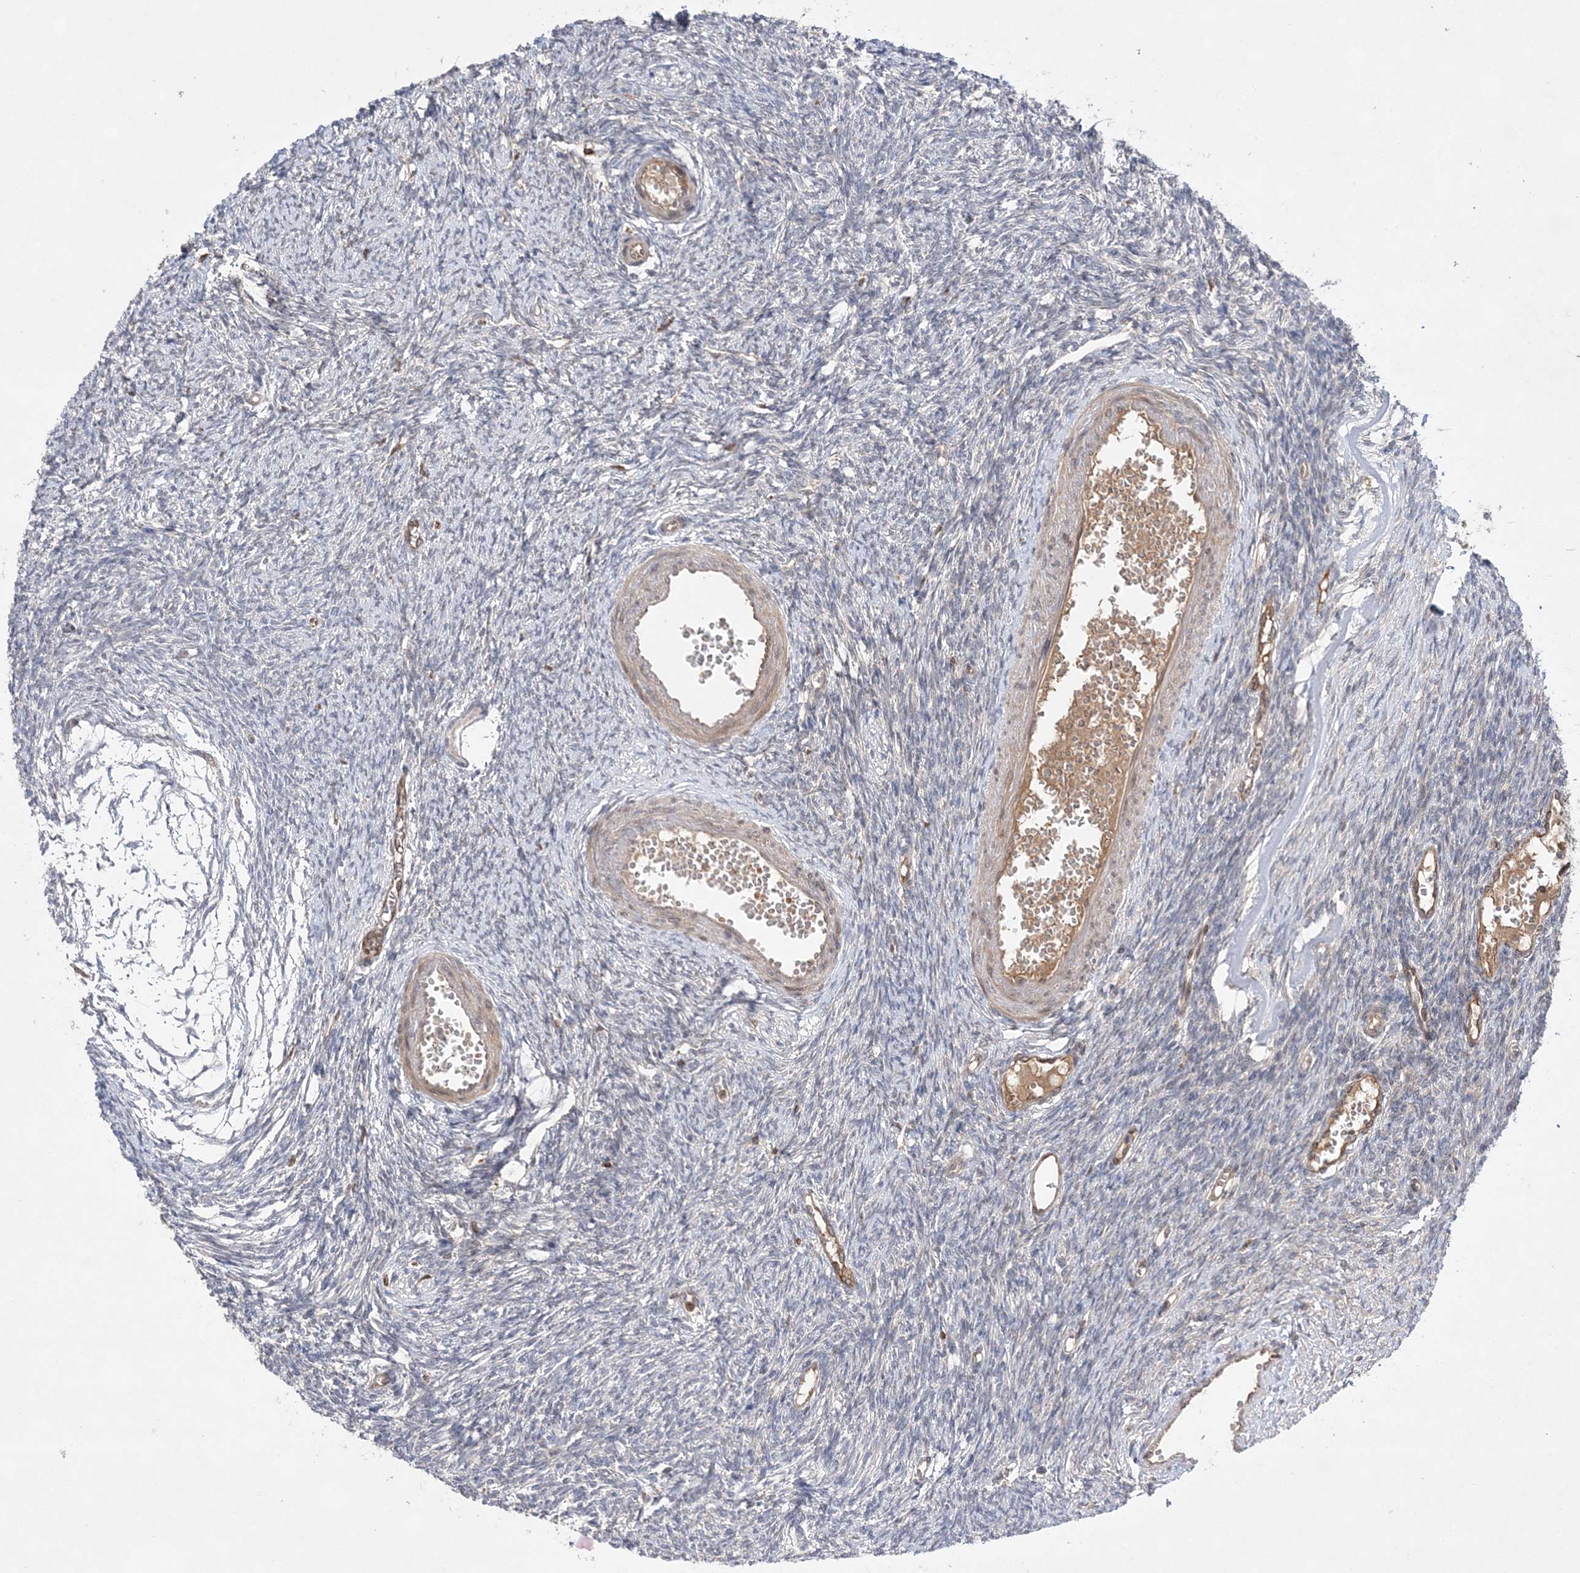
{"staining": {"intensity": "negative", "quantity": "none", "location": "none"}, "tissue": "ovary", "cell_type": "Ovarian stroma cells", "image_type": "normal", "snomed": [{"axis": "morphology", "description": "Normal tissue, NOS"}, {"axis": "morphology", "description": "Cyst, NOS"}, {"axis": "topography", "description": "Ovary"}], "caption": "Ovarian stroma cells are negative for protein expression in unremarkable human ovary. Nuclei are stained in blue.", "gene": "TMEM132B", "patient": {"sex": "female", "age": 33}}